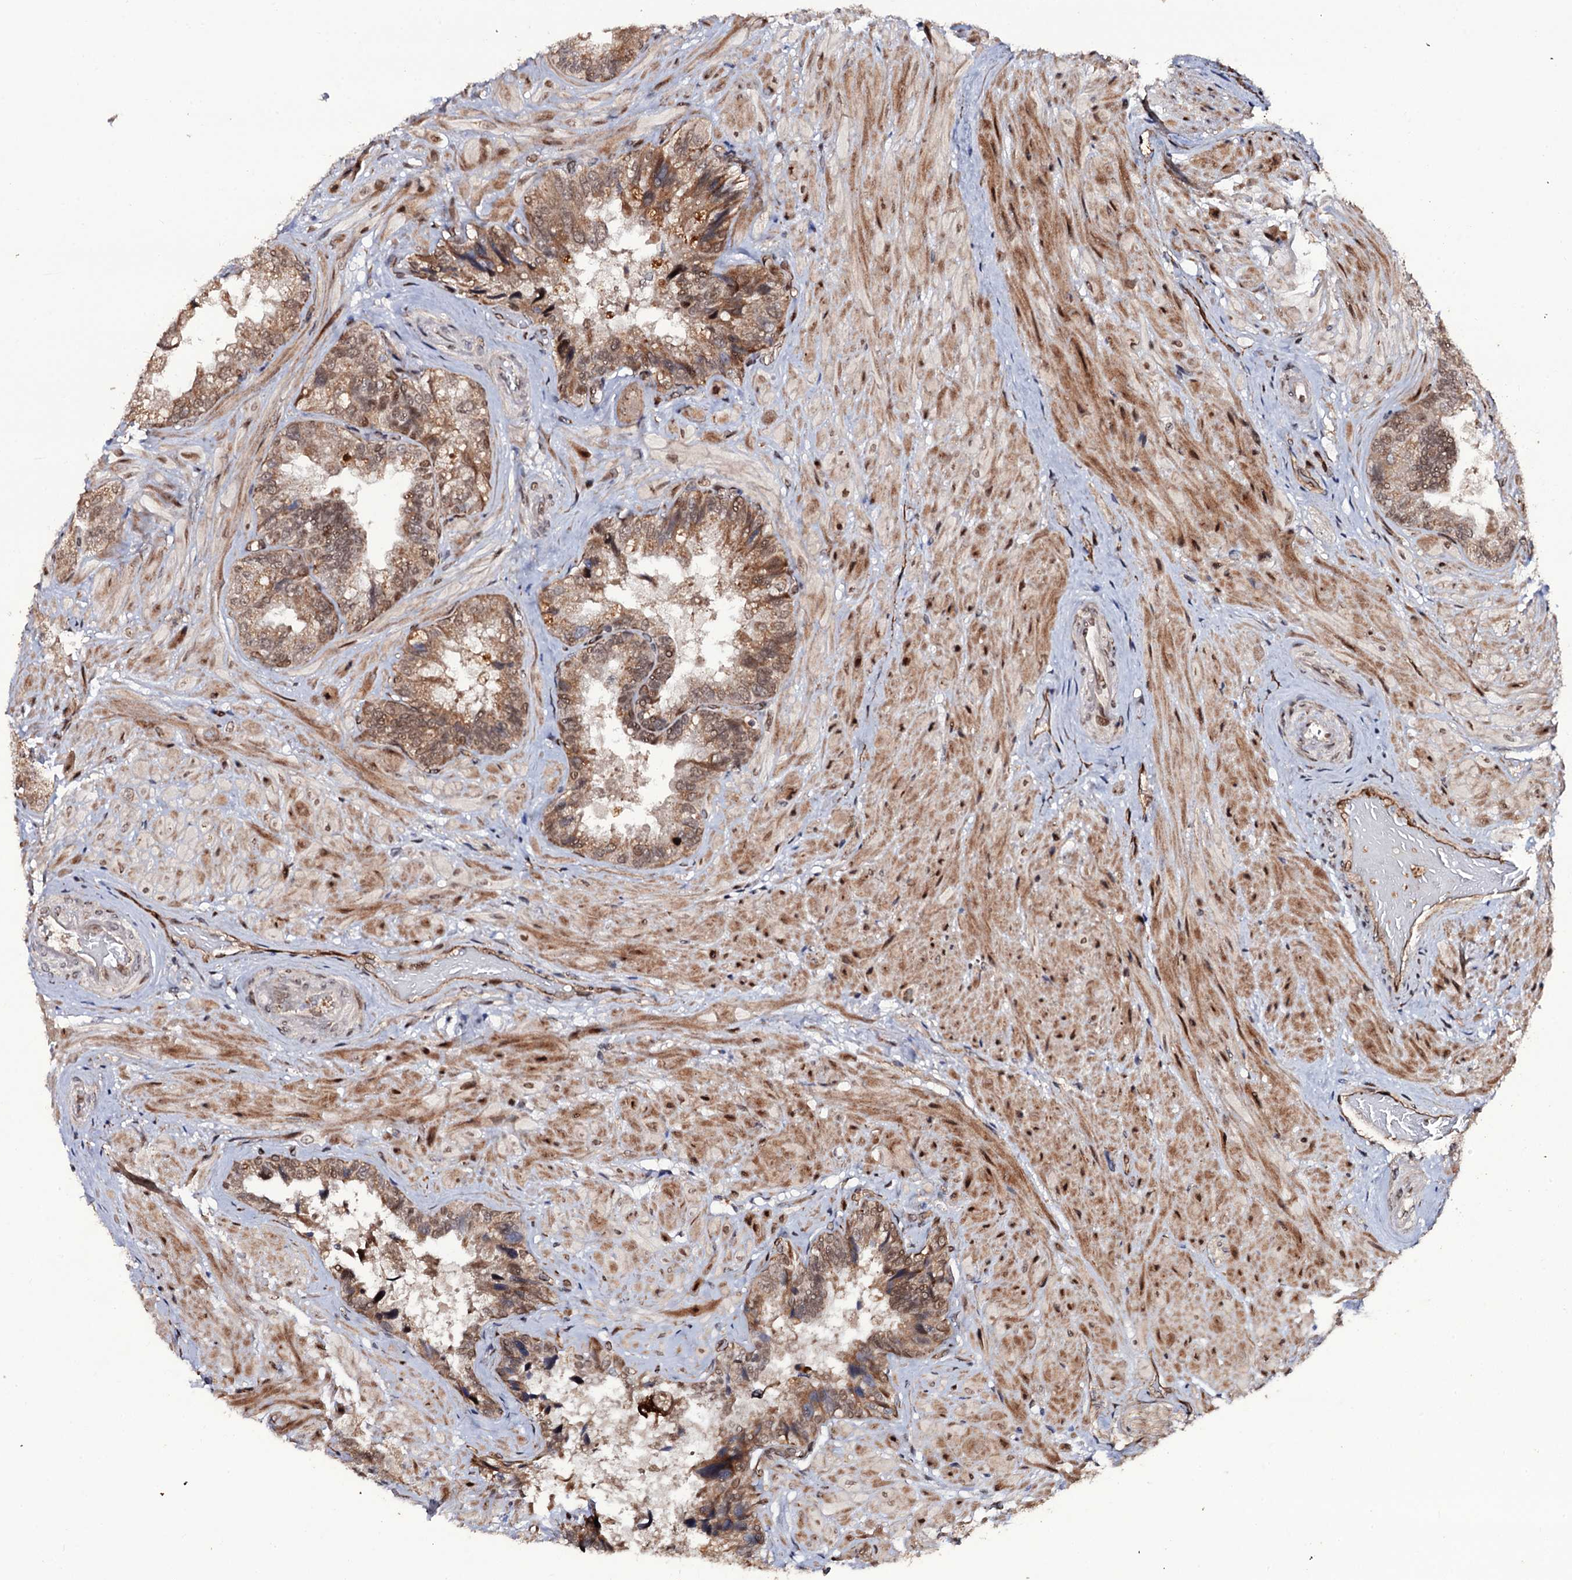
{"staining": {"intensity": "moderate", "quantity": "25%-75%", "location": "cytoplasmic/membranous,nuclear"}, "tissue": "seminal vesicle", "cell_type": "Glandular cells", "image_type": "normal", "snomed": [{"axis": "morphology", "description": "Normal tissue, NOS"}, {"axis": "topography", "description": "Prostate and seminal vesicle, NOS"}, {"axis": "topography", "description": "Prostate"}, {"axis": "topography", "description": "Seminal veicle"}], "caption": "Immunohistochemistry (IHC) histopathology image of unremarkable human seminal vesicle stained for a protein (brown), which displays medium levels of moderate cytoplasmic/membranous,nuclear staining in approximately 25%-75% of glandular cells.", "gene": "LRRC63", "patient": {"sex": "male", "age": 67}}